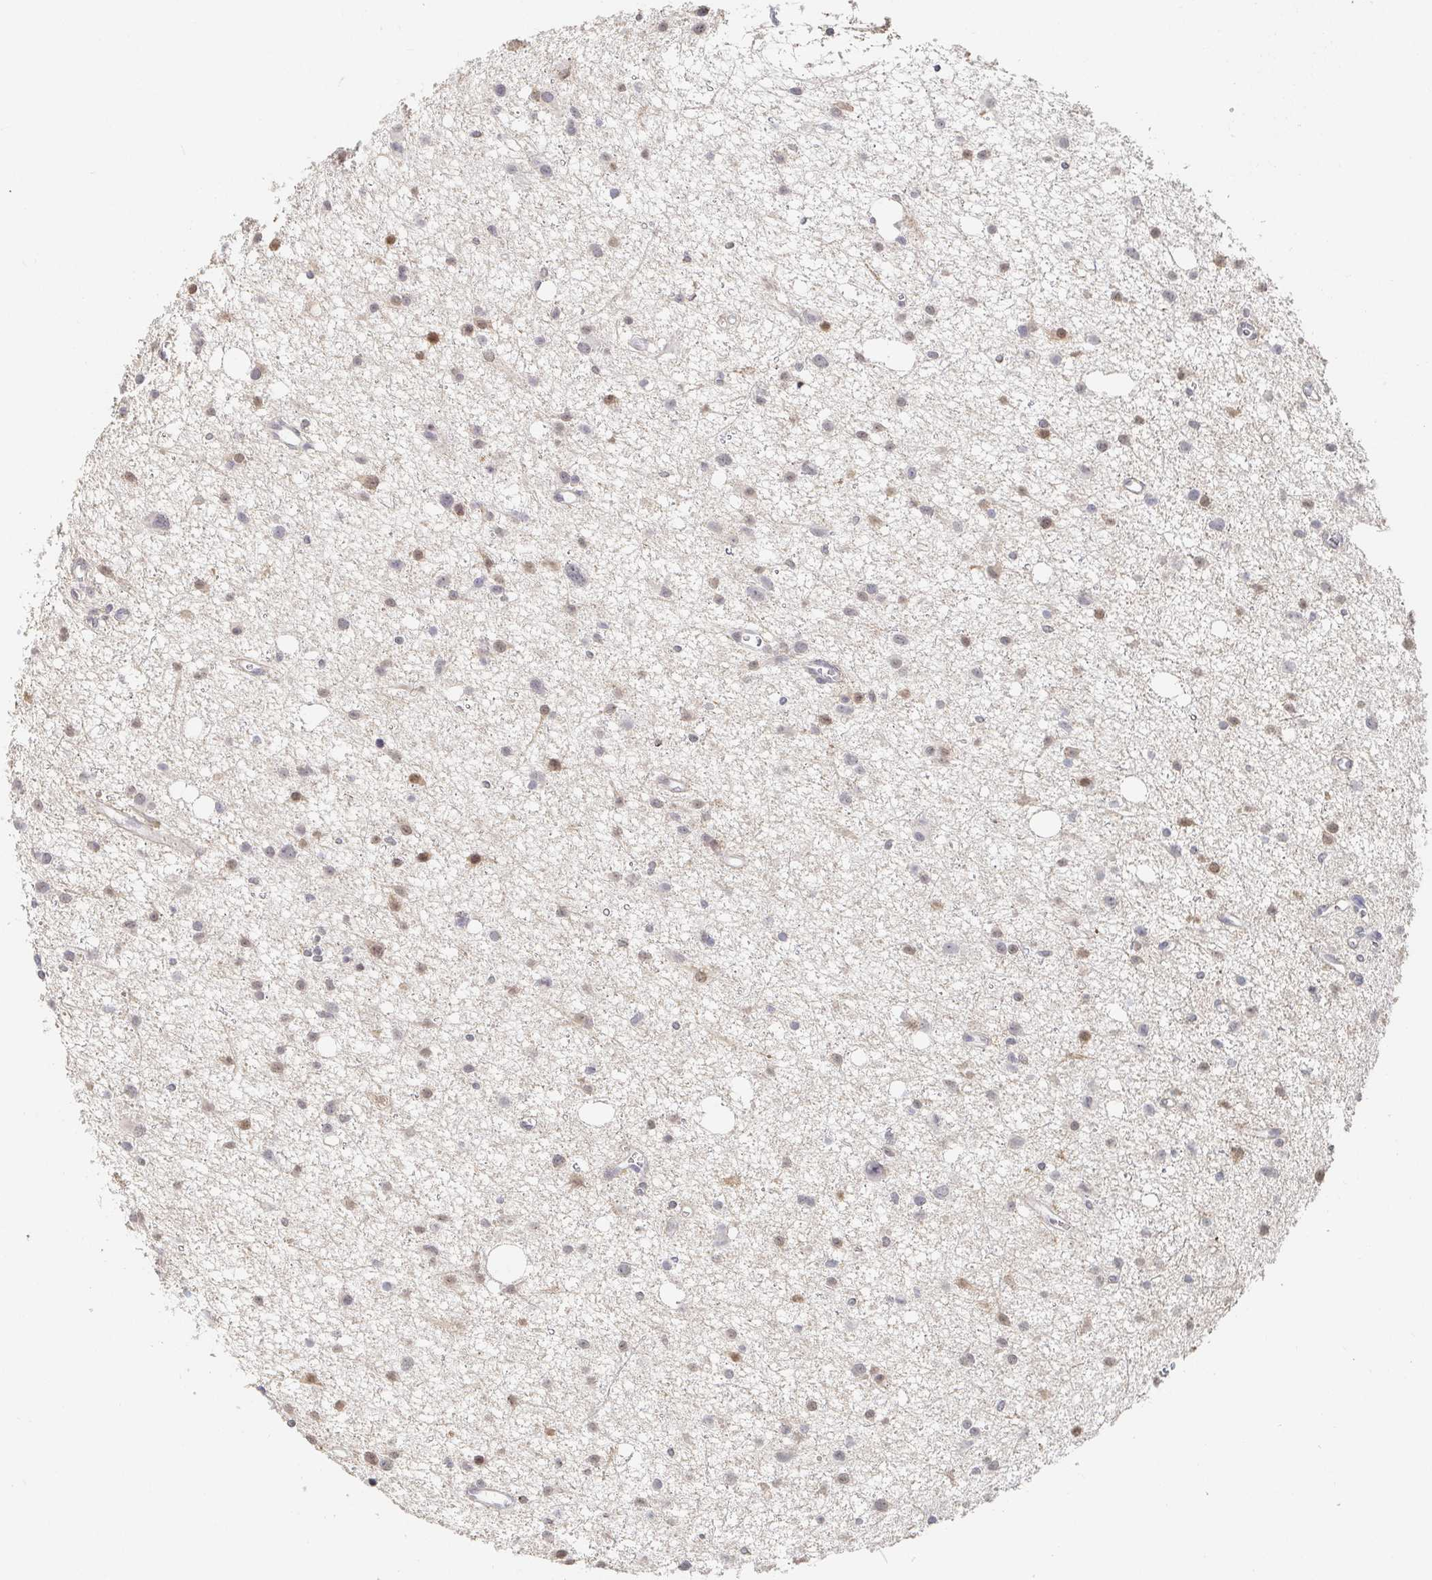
{"staining": {"intensity": "moderate", "quantity": "<25%", "location": "nuclear"}, "tissue": "glioma", "cell_type": "Tumor cells", "image_type": "cancer", "snomed": [{"axis": "morphology", "description": "Glioma, malignant, High grade"}, {"axis": "topography", "description": "Brain"}], "caption": "Protein staining by immunohistochemistry demonstrates moderate nuclear positivity in about <25% of tumor cells in malignant glioma (high-grade).", "gene": "NME9", "patient": {"sex": "male", "age": 23}}